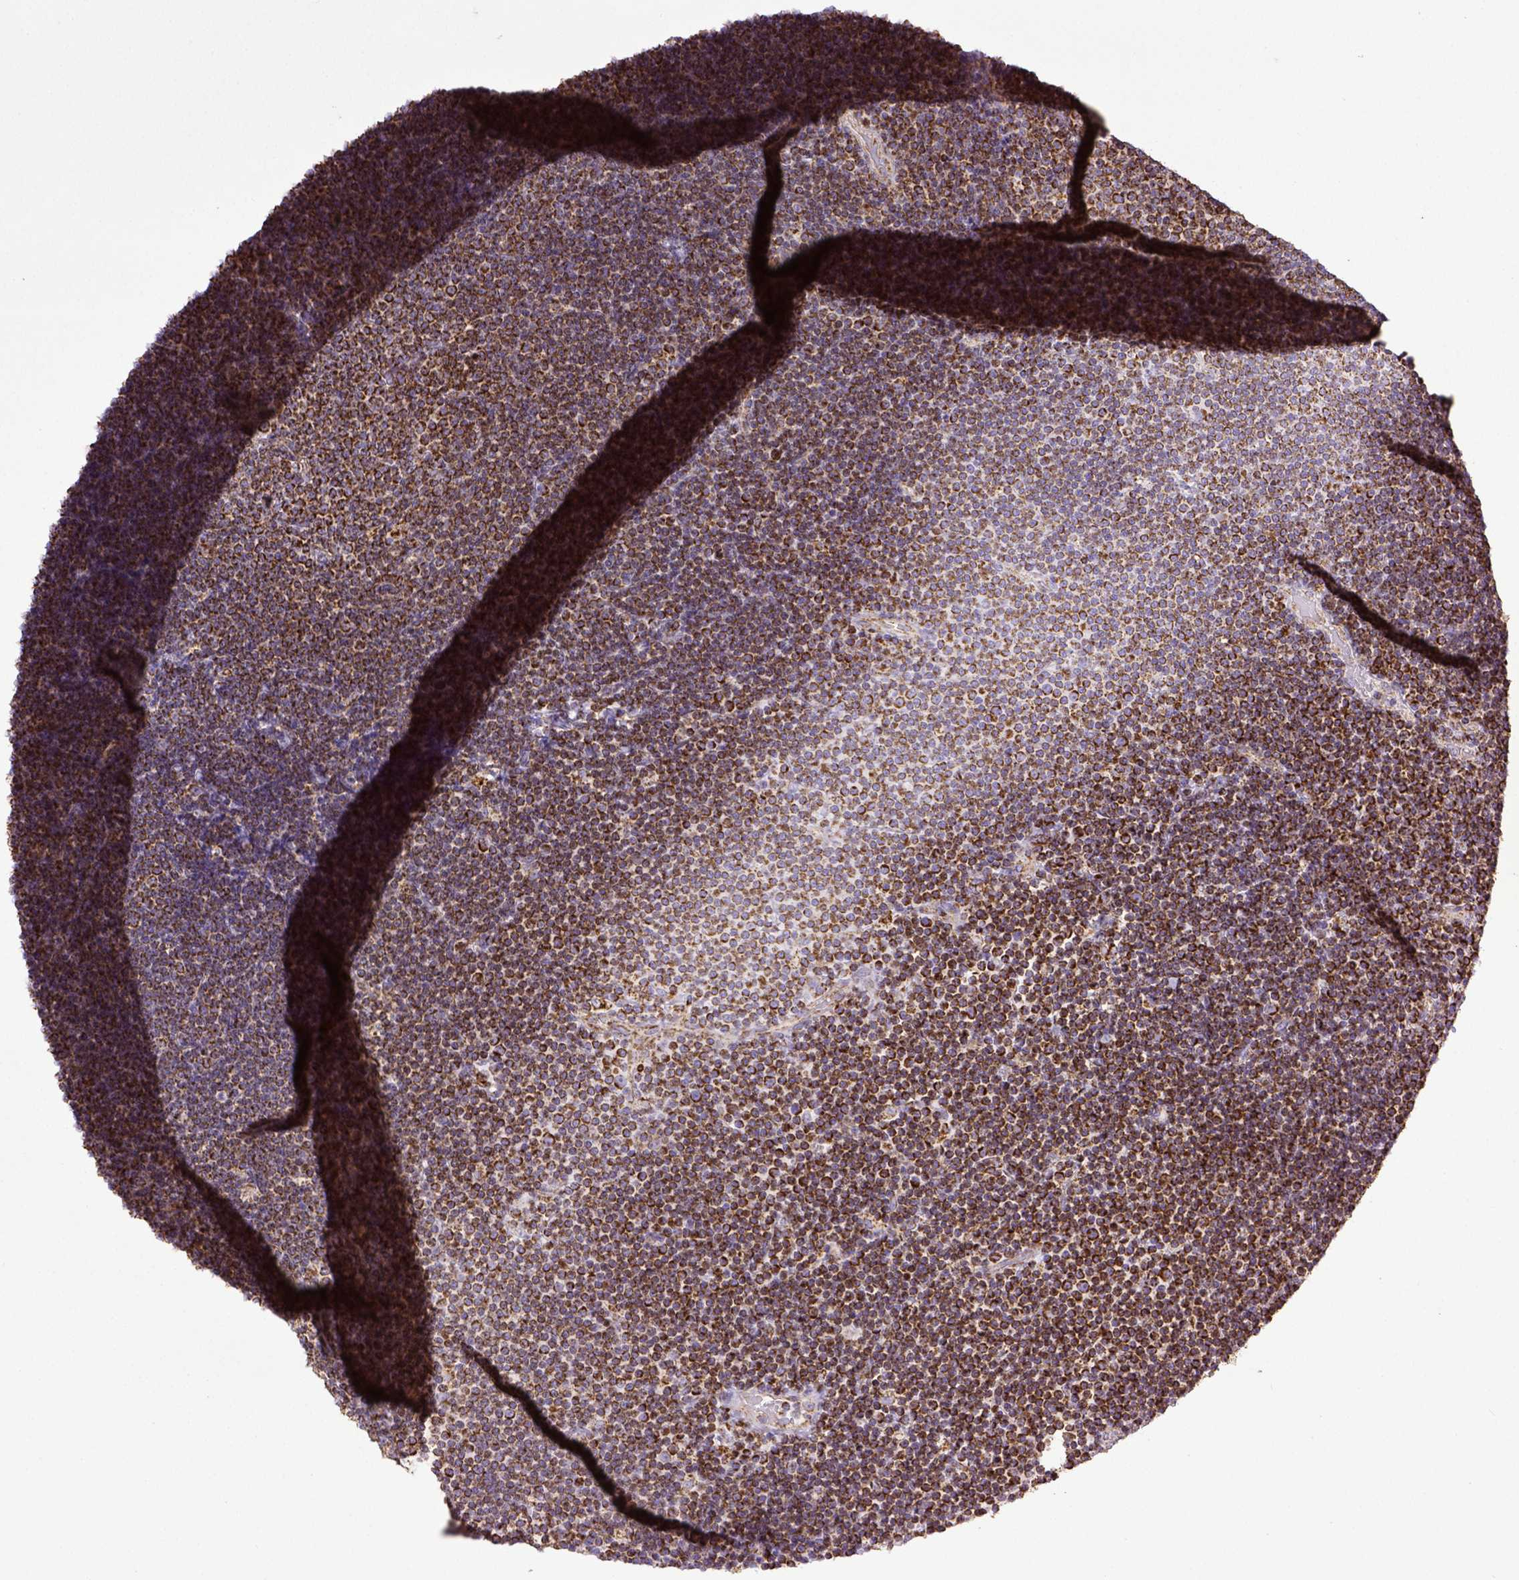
{"staining": {"intensity": "moderate", "quantity": ">75%", "location": "cytoplasmic/membranous"}, "tissue": "lymphoma", "cell_type": "Tumor cells", "image_type": "cancer", "snomed": [{"axis": "morphology", "description": "Malignant lymphoma, non-Hodgkin's type, Low grade"}, {"axis": "topography", "description": "Brain"}], "caption": "The histopathology image reveals staining of lymphoma, revealing moderate cytoplasmic/membranous protein expression (brown color) within tumor cells.", "gene": "MT-CO1", "patient": {"sex": "female", "age": 66}}